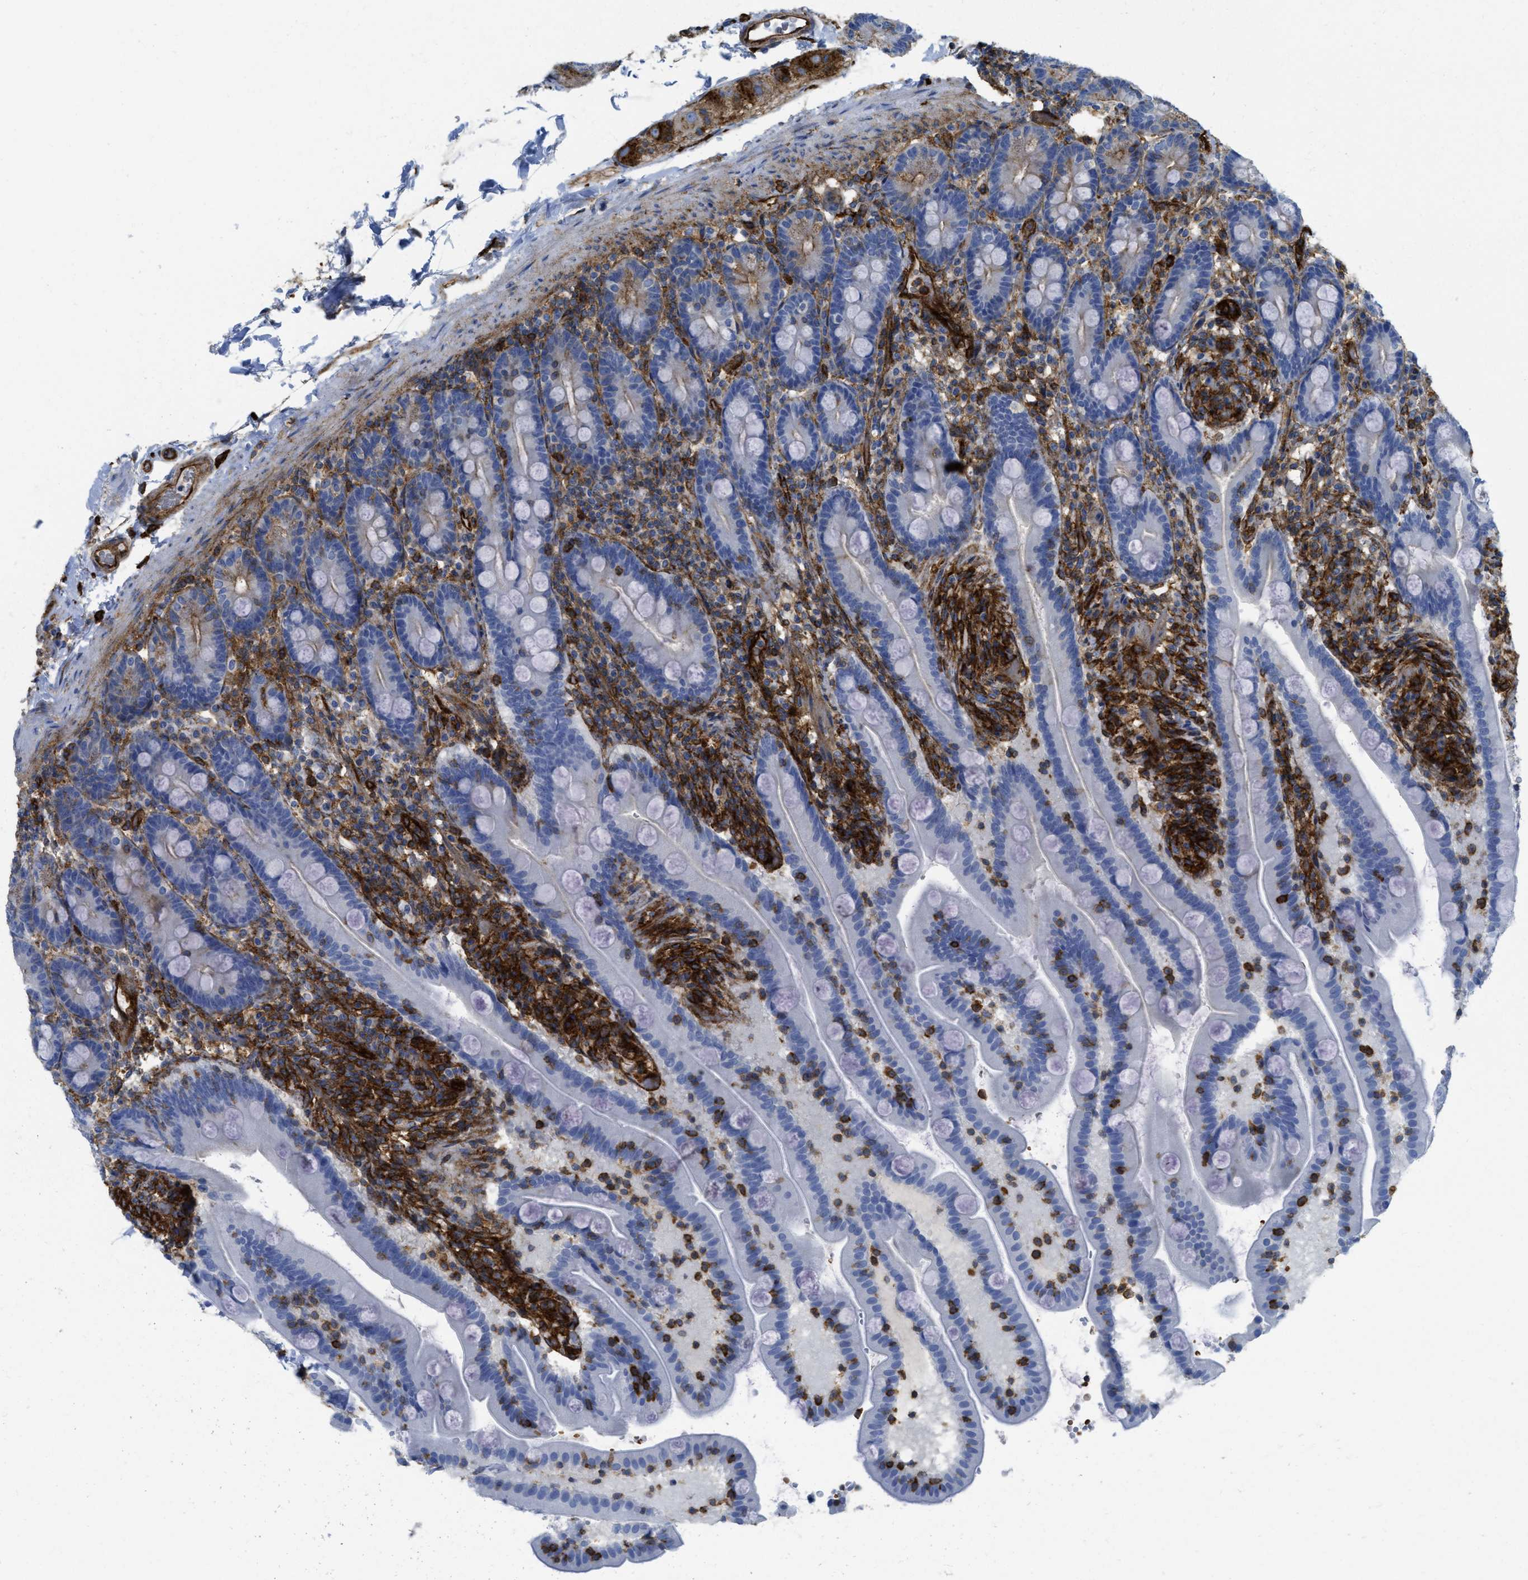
{"staining": {"intensity": "weak", "quantity": "<25%", "location": "cytoplasmic/membranous"}, "tissue": "duodenum", "cell_type": "Glandular cells", "image_type": "normal", "snomed": [{"axis": "morphology", "description": "Normal tissue, NOS"}, {"axis": "topography", "description": "Duodenum"}], "caption": "An IHC histopathology image of benign duodenum is shown. There is no staining in glandular cells of duodenum.", "gene": "HIP1", "patient": {"sex": "male", "age": 54}}